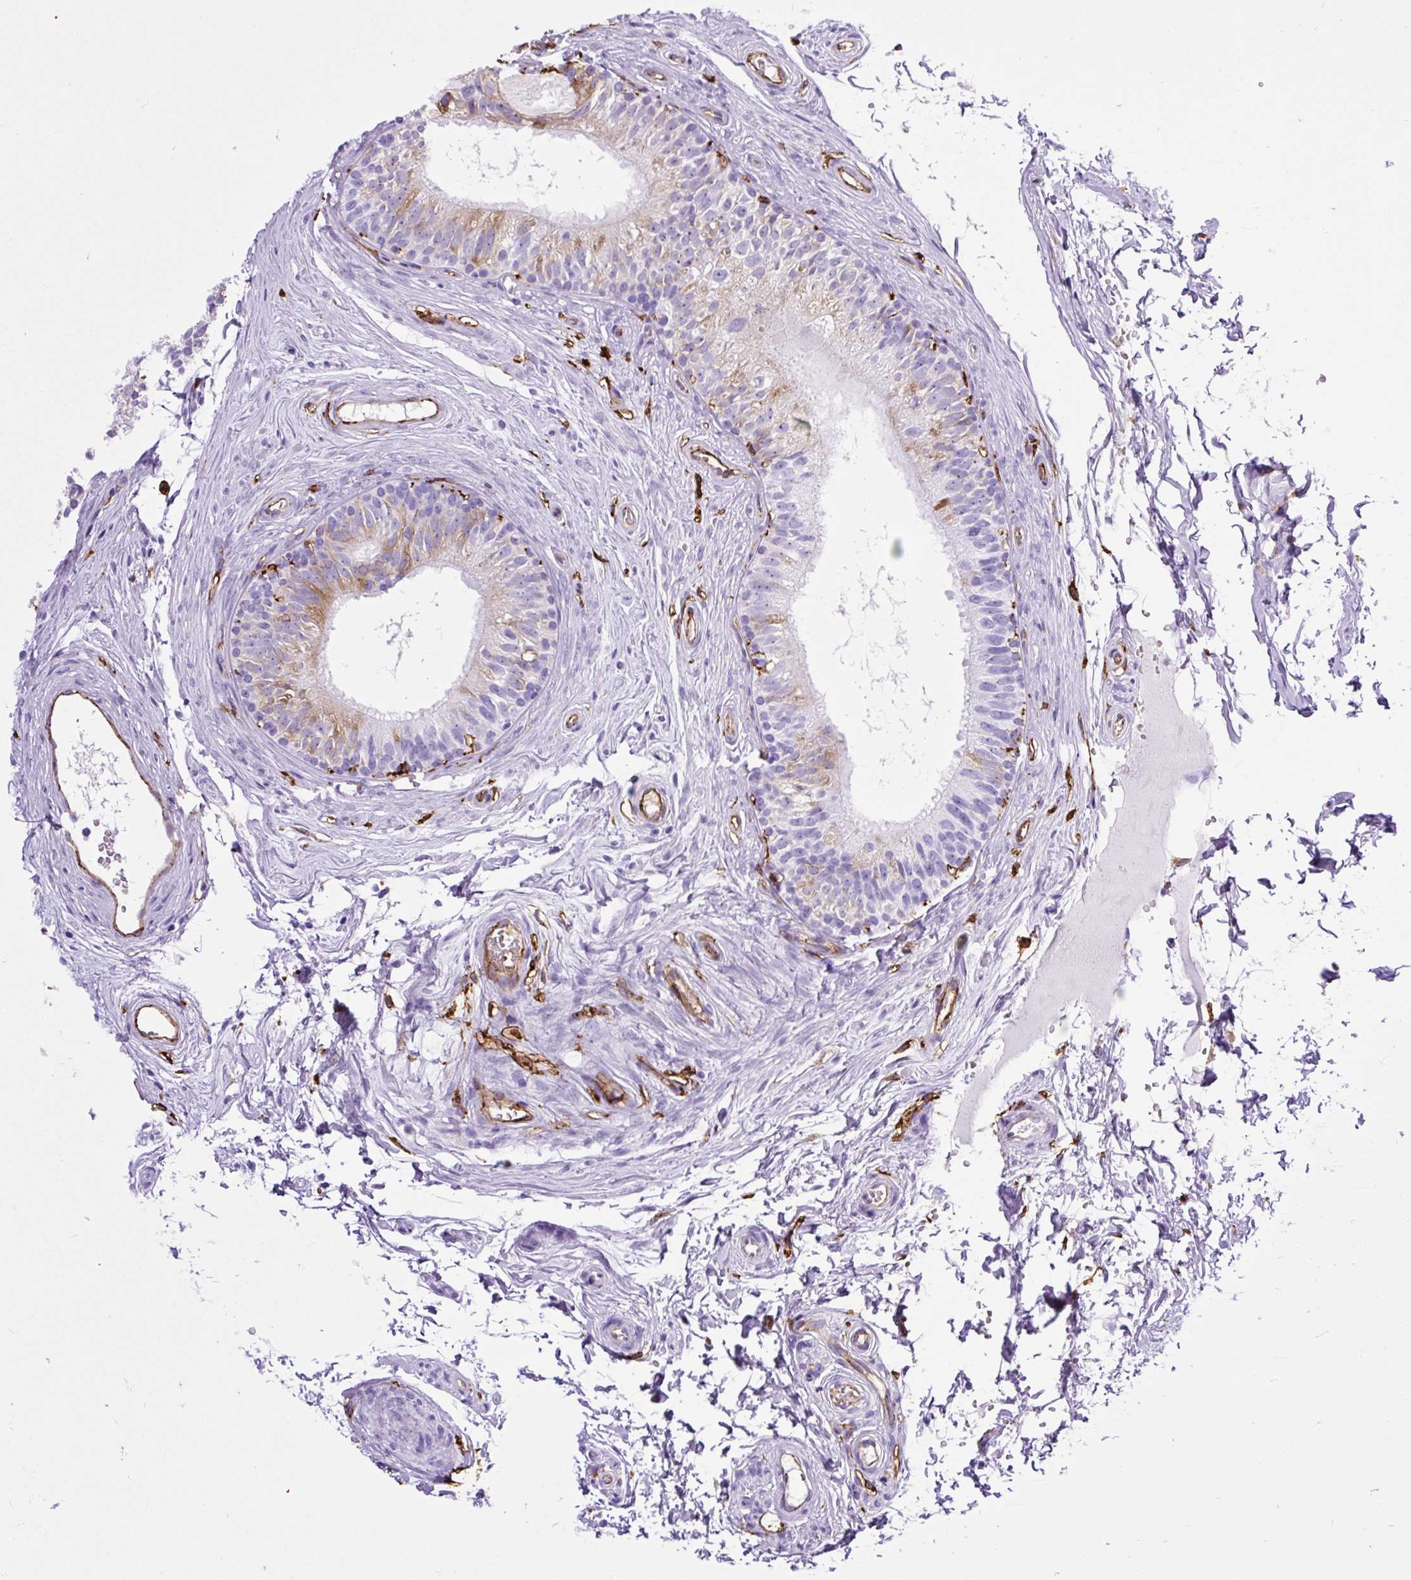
{"staining": {"intensity": "moderate", "quantity": "<25%", "location": "cytoplasmic/membranous"}, "tissue": "epididymis", "cell_type": "Glandular cells", "image_type": "normal", "snomed": [{"axis": "morphology", "description": "Normal tissue, NOS"}, {"axis": "topography", "description": "Epididymis"}], "caption": "IHC photomicrograph of benign epididymis: human epididymis stained using immunohistochemistry (IHC) exhibits low levels of moderate protein expression localized specifically in the cytoplasmic/membranous of glandular cells, appearing as a cytoplasmic/membranous brown color.", "gene": "HLA", "patient": {"sex": "male", "age": 45}}